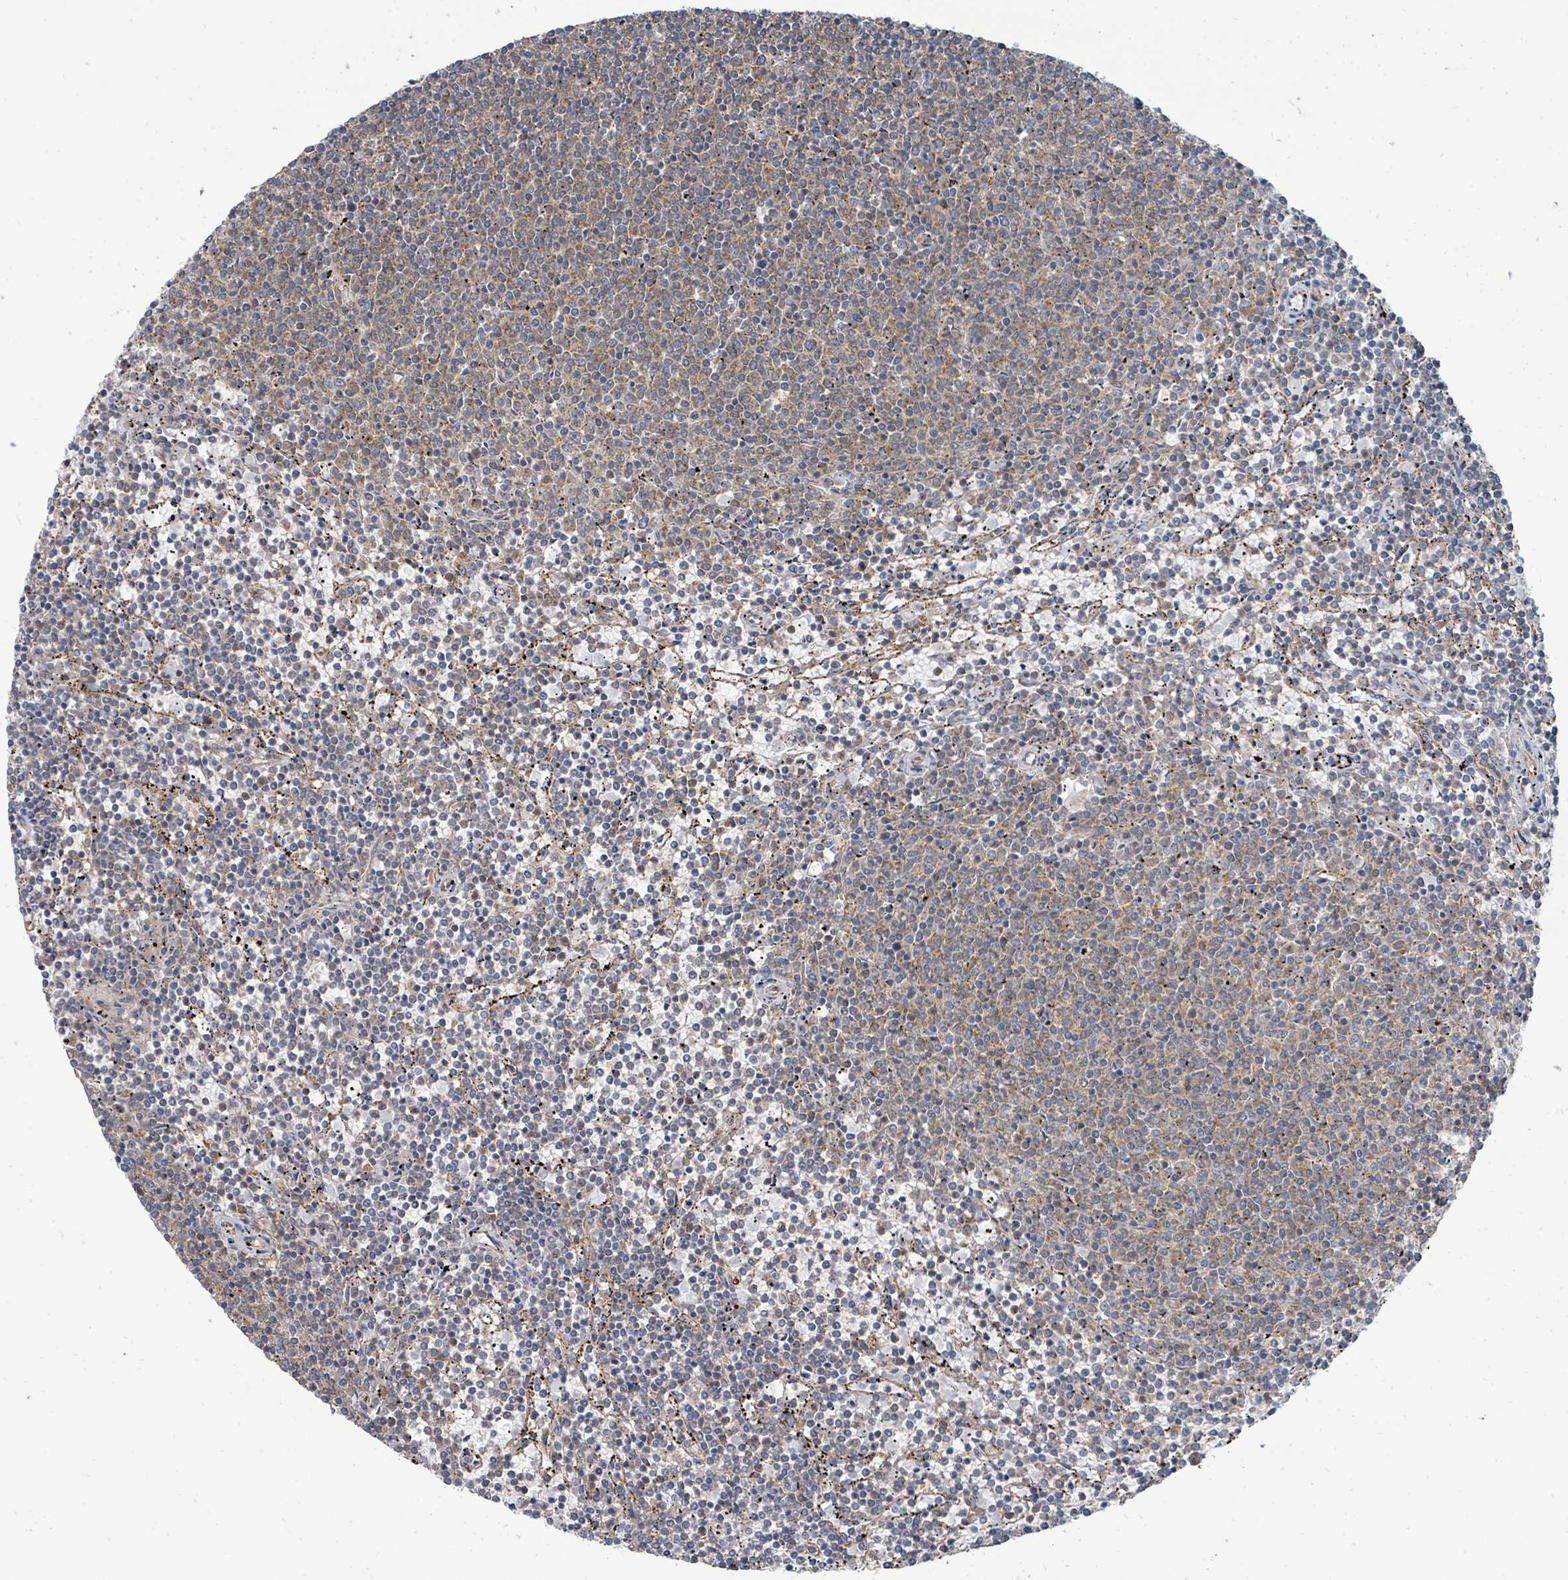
{"staining": {"intensity": "weak", "quantity": "25%-75%", "location": "cytoplasmic/membranous"}, "tissue": "lymphoma", "cell_type": "Tumor cells", "image_type": "cancer", "snomed": [{"axis": "morphology", "description": "Malignant lymphoma, non-Hodgkin's type, Low grade"}, {"axis": "topography", "description": "Spleen"}], "caption": "DAB (3,3'-diaminobenzidine) immunohistochemical staining of low-grade malignant lymphoma, non-Hodgkin's type demonstrates weak cytoplasmic/membranous protein positivity in about 25%-75% of tumor cells. (DAB = brown stain, brightfield microscopy at high magnification).", "gene": "BOLA2B", "patient": {"sex": "female", "age": 50}}